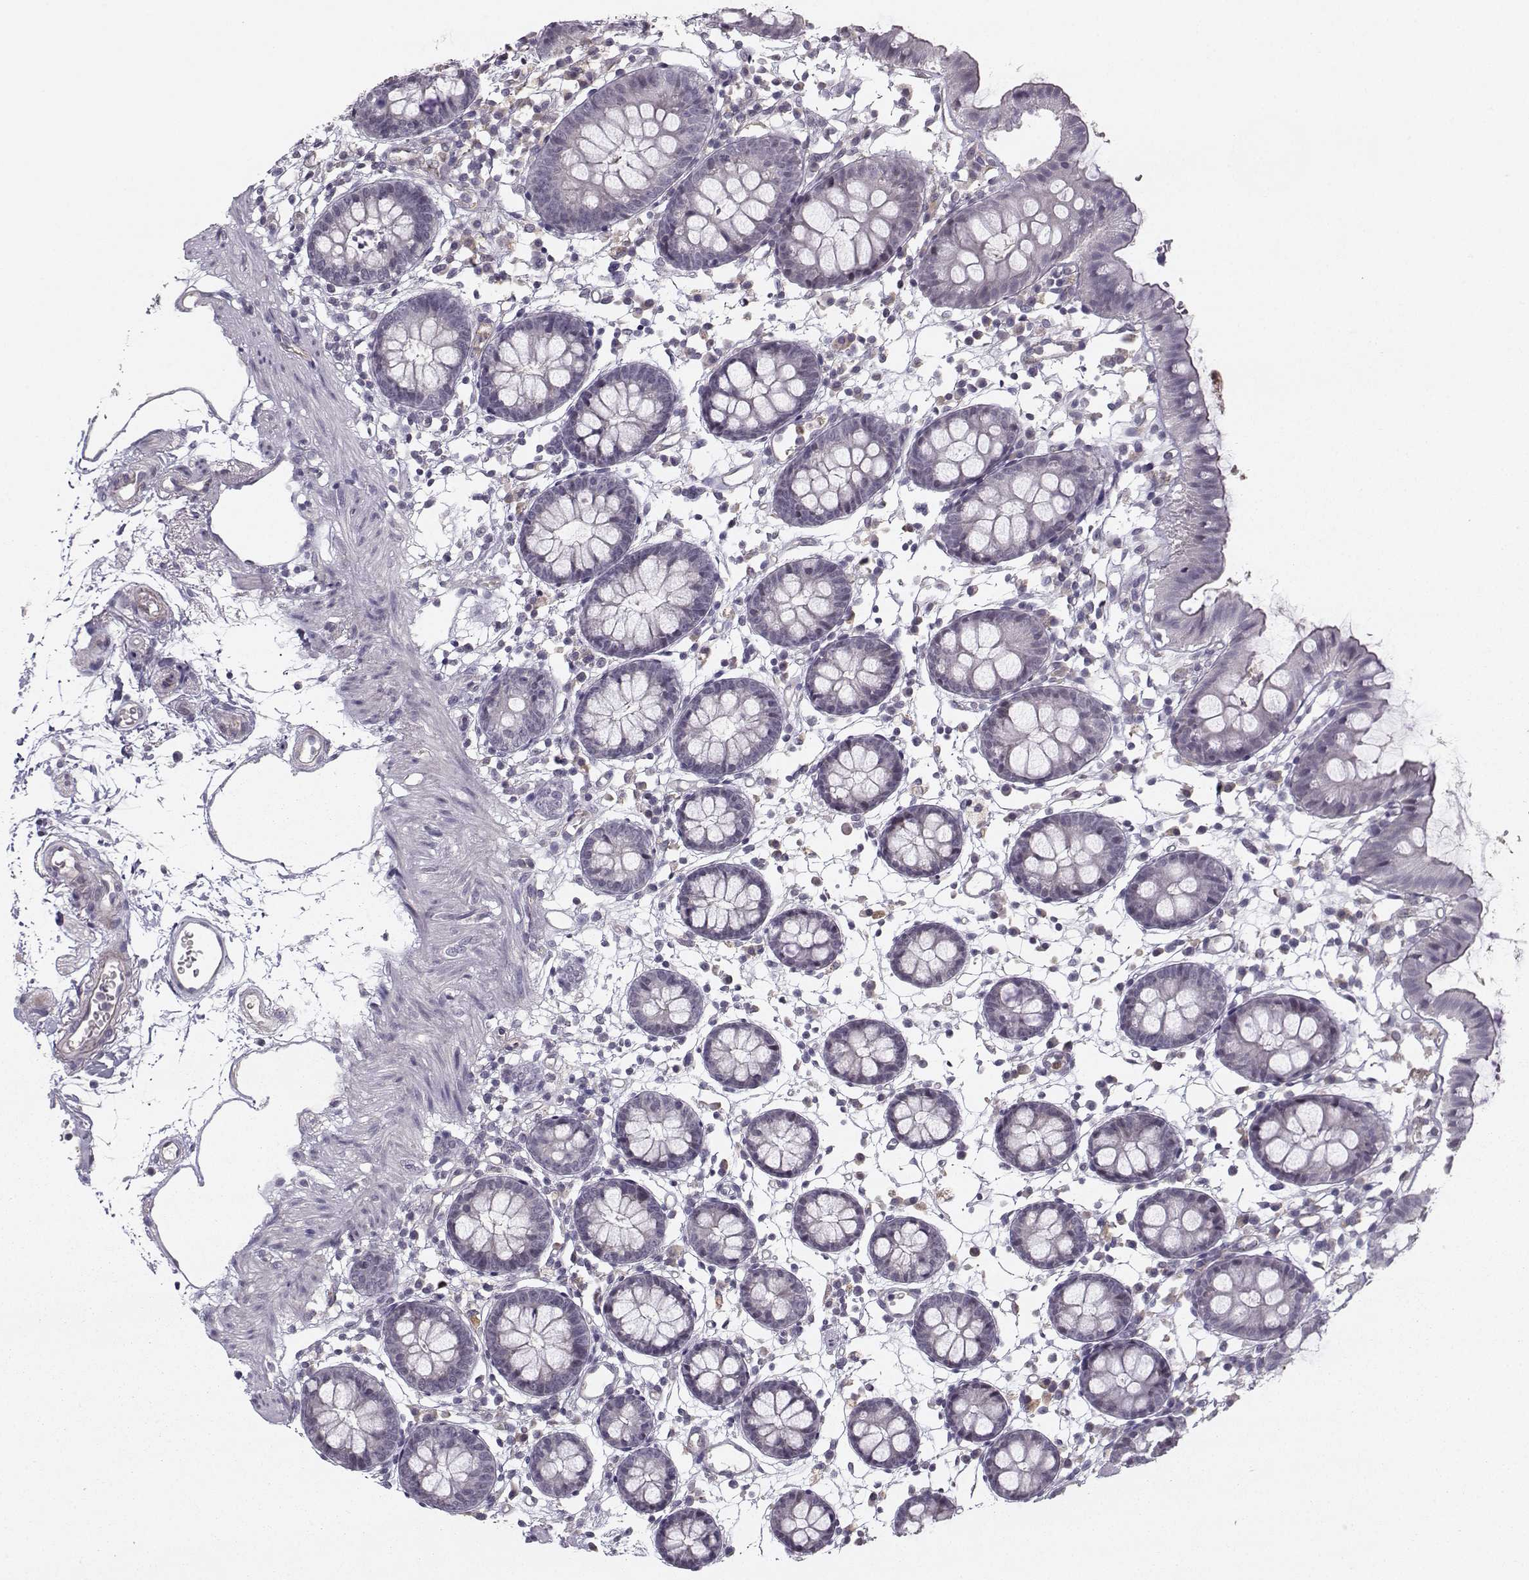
{"staining": {"intensity": "negative", "quantity": "none", "location": "none"}, "tissue": "colon", "cell_type": "Endothelial cells", "image_type": "normal", "snomed": [{"axis": "morphology", "description": "Normal tissue, NOS"}, {"axis": "topography", "description": "Colon"}], "caption": "A high-resolution micrograph shows IHC staining of benign colon, which shows no significant staining in endothelial cells.", "gene": "OPRD1", "patient": {"sex": "female", "age": 84}}